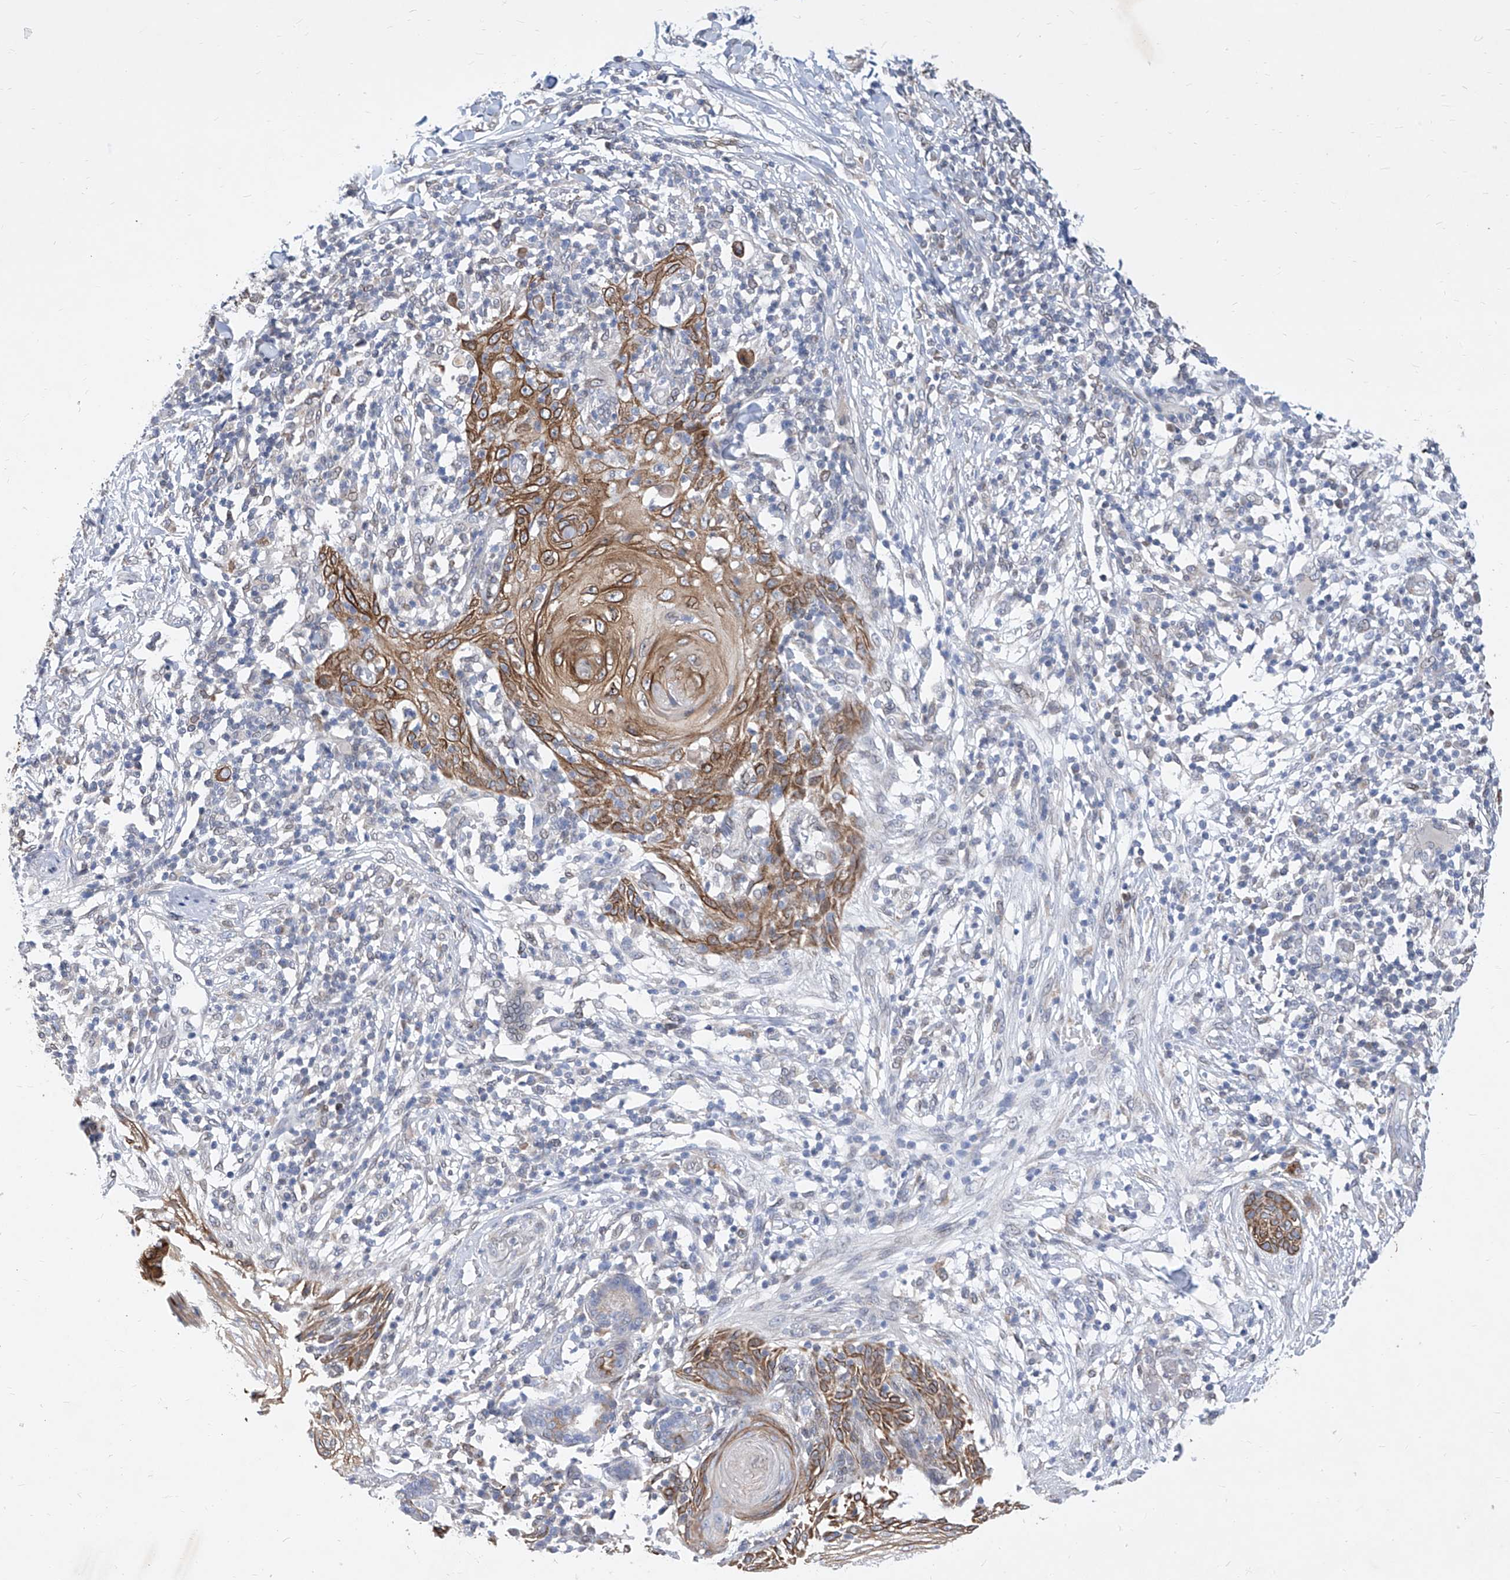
{"staining": {"intensity": "strong", "quantity": ">75%", "location": "cytoplasmic/membranous"}, "tissue": "skin cancer", "cell_type": "Tumor cells", "image_type": "cancer", "snomed": [{"axis": "morphology", "description": "Squamous cell carcinoma, NOS"}, {"axis": "topography", "description": "Skin"}], "caption": "A brown stain shows strong cytoplasmic/membranous staining of a protein in human skin cancer (squamous cell carcinoma) tumor cells.", "gene": "MX2", "patient": {"sex": "female", "age": 88}}